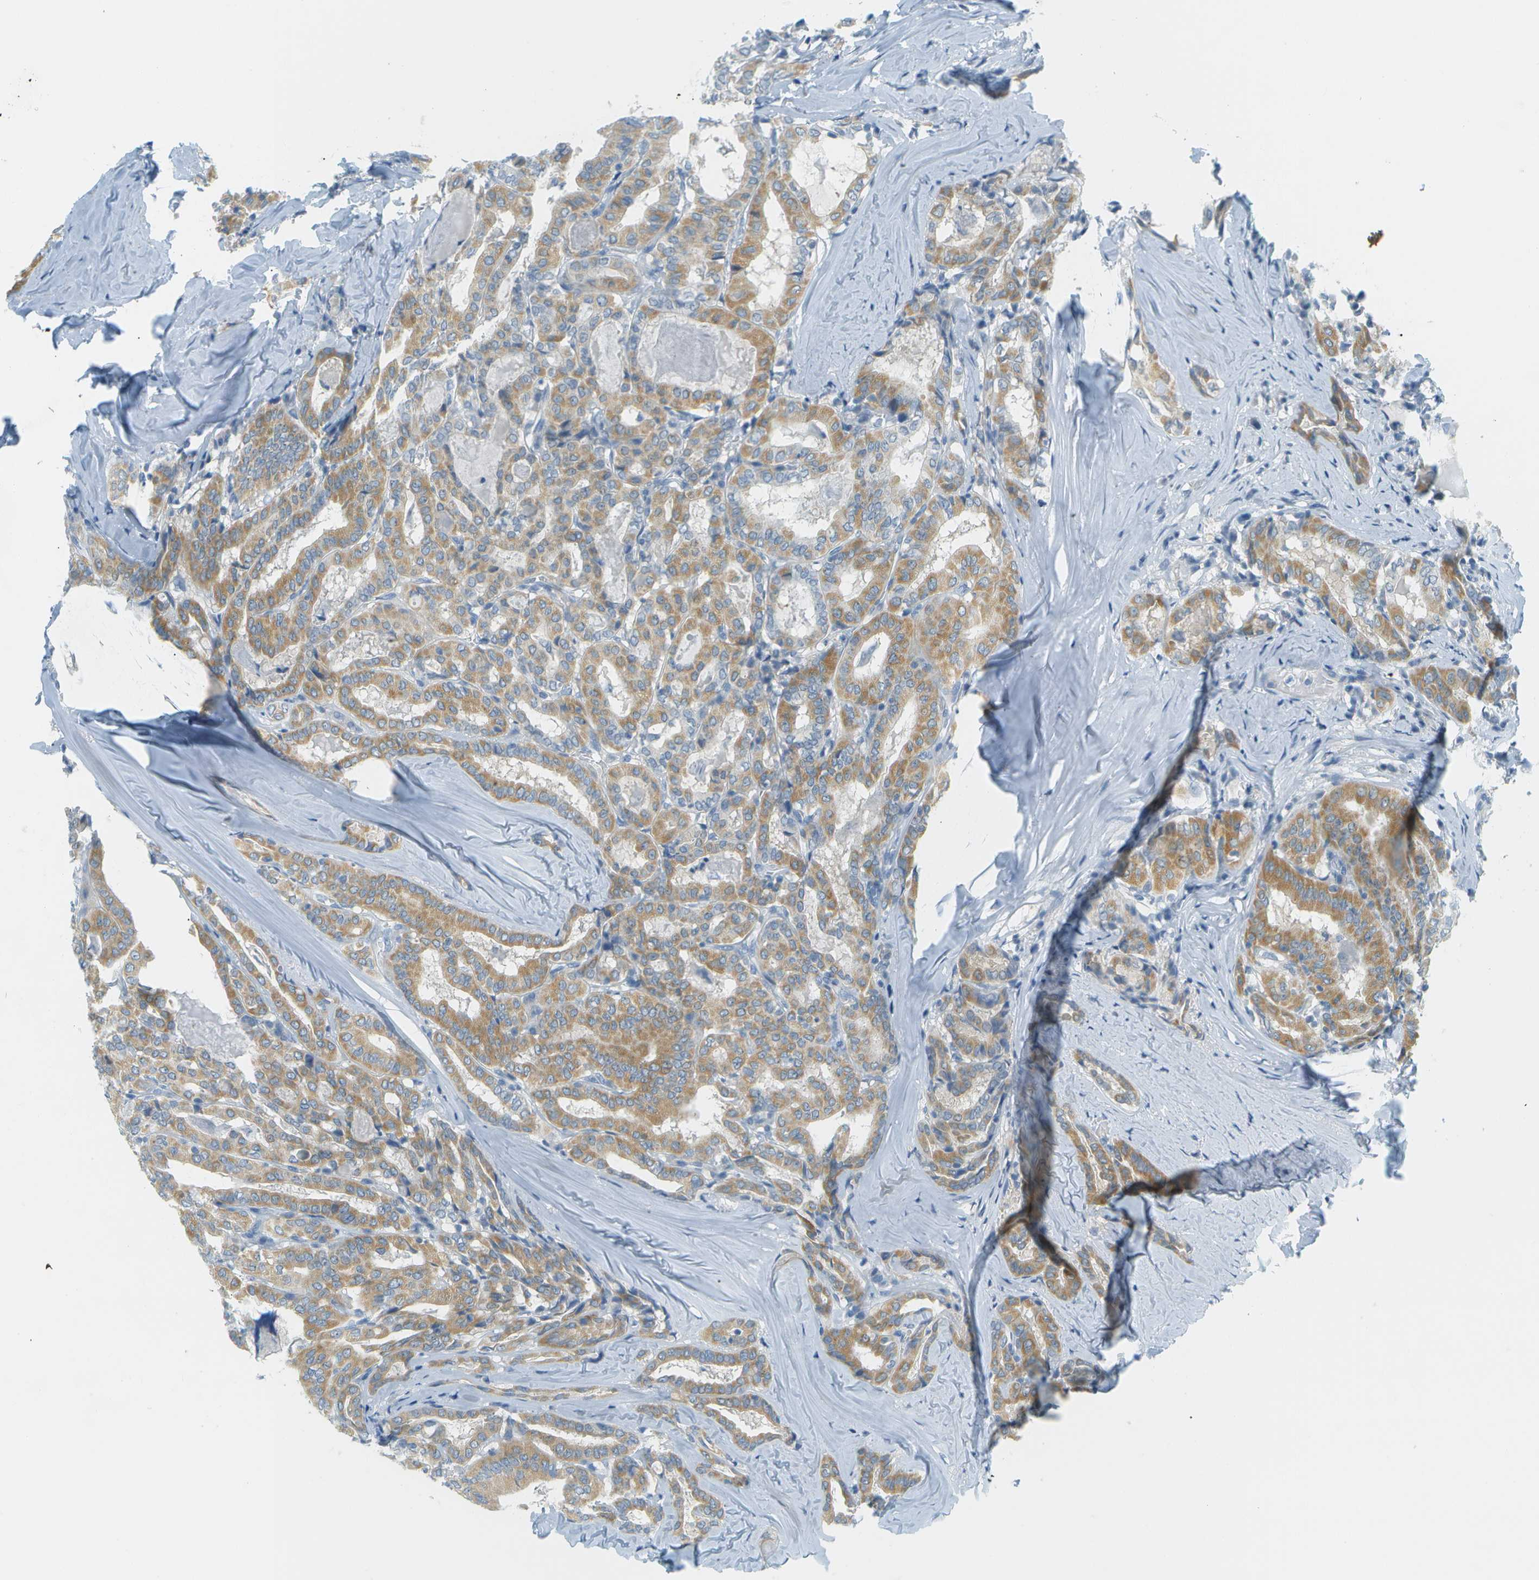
{"staining": {"intensity": "moderate", "quantity": ">75%", "location": "cytoplasmic/membranous"}, "tissue": "thyroid cancer", "cell_type": "Tumor cells", "image_type": "cancer", "snomed": [{"axis": "morphology", "description": "Papillary adenocarcinoma, NOS"}, {"axis": "topography", "description": "Thyroid gland"}], "caption": "Protein positivity by IHC demonstrates moderate cytoplasmic/membranous positivity in about >75% of tumor cells in papillary adenocarcinoma (thyroid). The staining was performed using DAB (3,3'-diaminobenzidine), with brown indicating positive protein expression. Nuclei are stained blue with hematoxylin.", "gene": "SMYD5", "patient": {"sex": "female", "age": 42}}